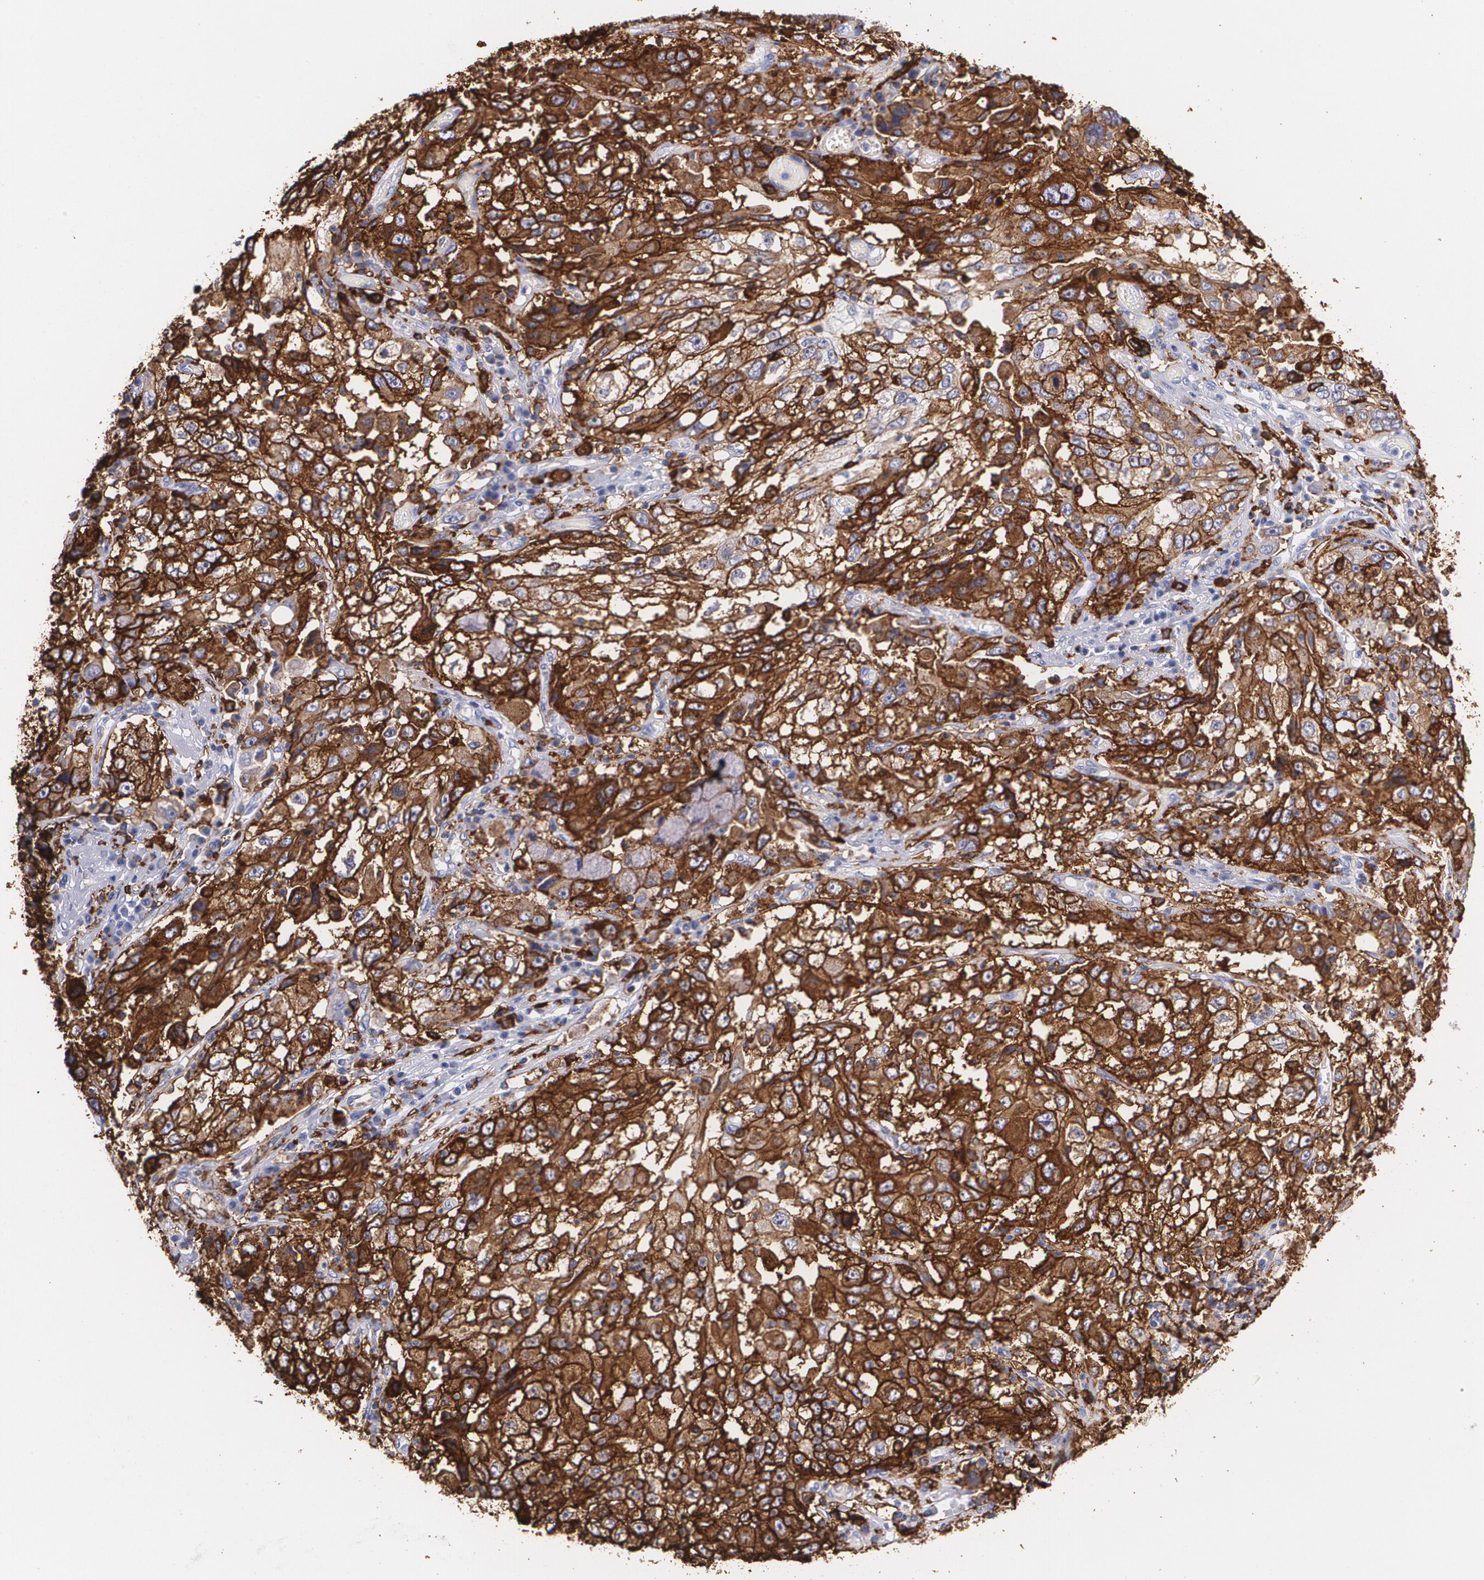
{"staining": {"intensity": "strong", "quantity": ">75%", "location": "cytoplasmic/membranous"}, "tissue": "cervical cancer", "cell_type": "Tumor cells", "image_type": "cancer", "snomed": [{"axis": "morphology", "description": "Squamous cell carcinoma, NOS"}, {"axis": "topography", "description": "Cervix"}], "caption": "Approximately >75% of tumor cells in human cervical cancer (squamous cell carcinoma) show strong cytoplasmic/membranous protein expression as visualized by brown immunohistochemical staining.", "gene": "HLA-DRA", "patient": {"sex": "female", "age": 36}}